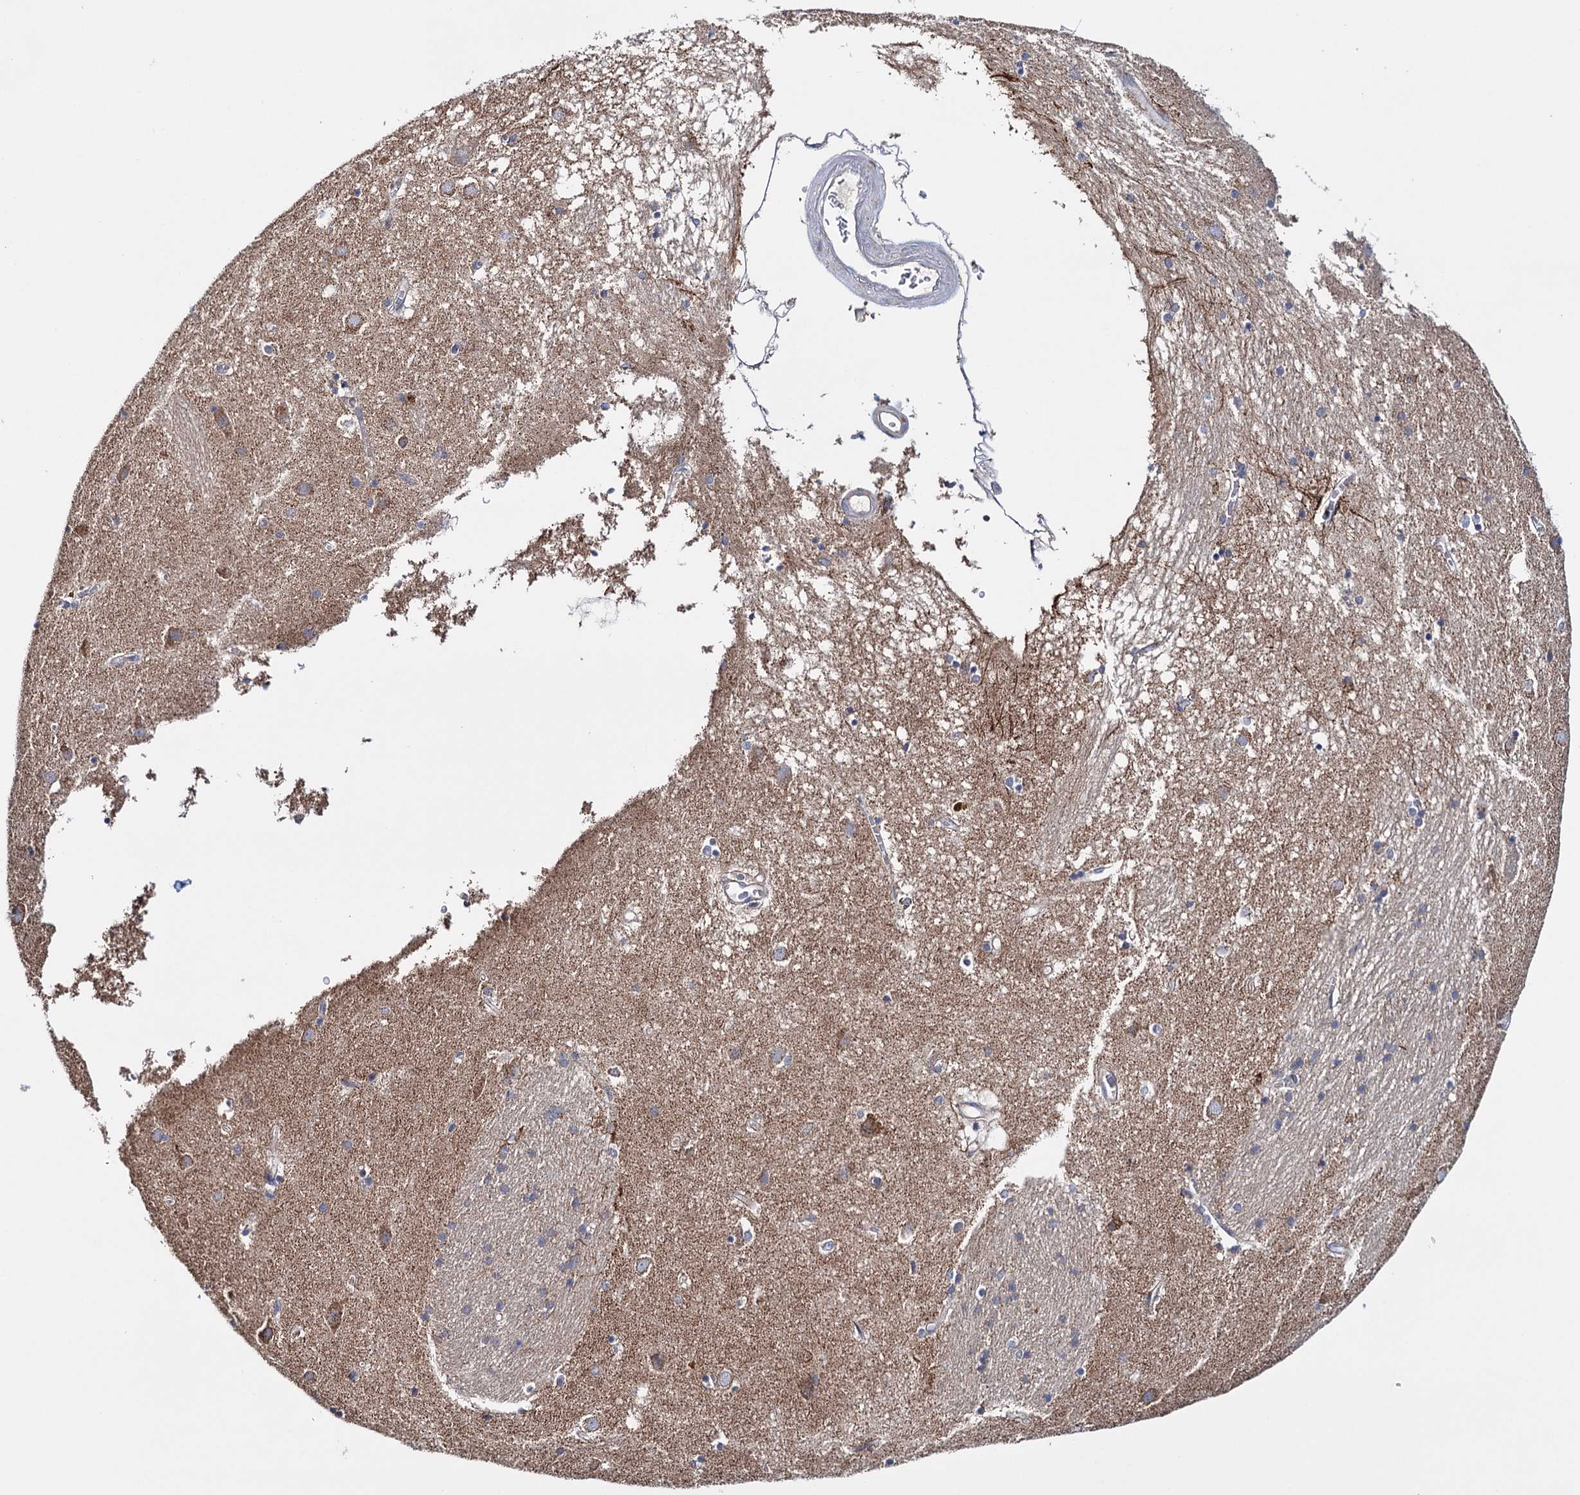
{"staining": {"intensity": "negative", "quantity": "none", "location": "none"}, "tissue": "caudate", "cell_type": "Glial cells", "image_type": "normal", "snomed": [{"axis": "morphology", "description": "Normal tissue, NOS"}, {"axis": "topography", "description": "Lateral ventricle wall"}], "caption": "A high-resolution micrograph shows immunohistochemistry staining of benign caudate, which displays no significant staining in glial cells.", "gene": "CFAP46", "patient": {"sex": "male", "age": 70}}